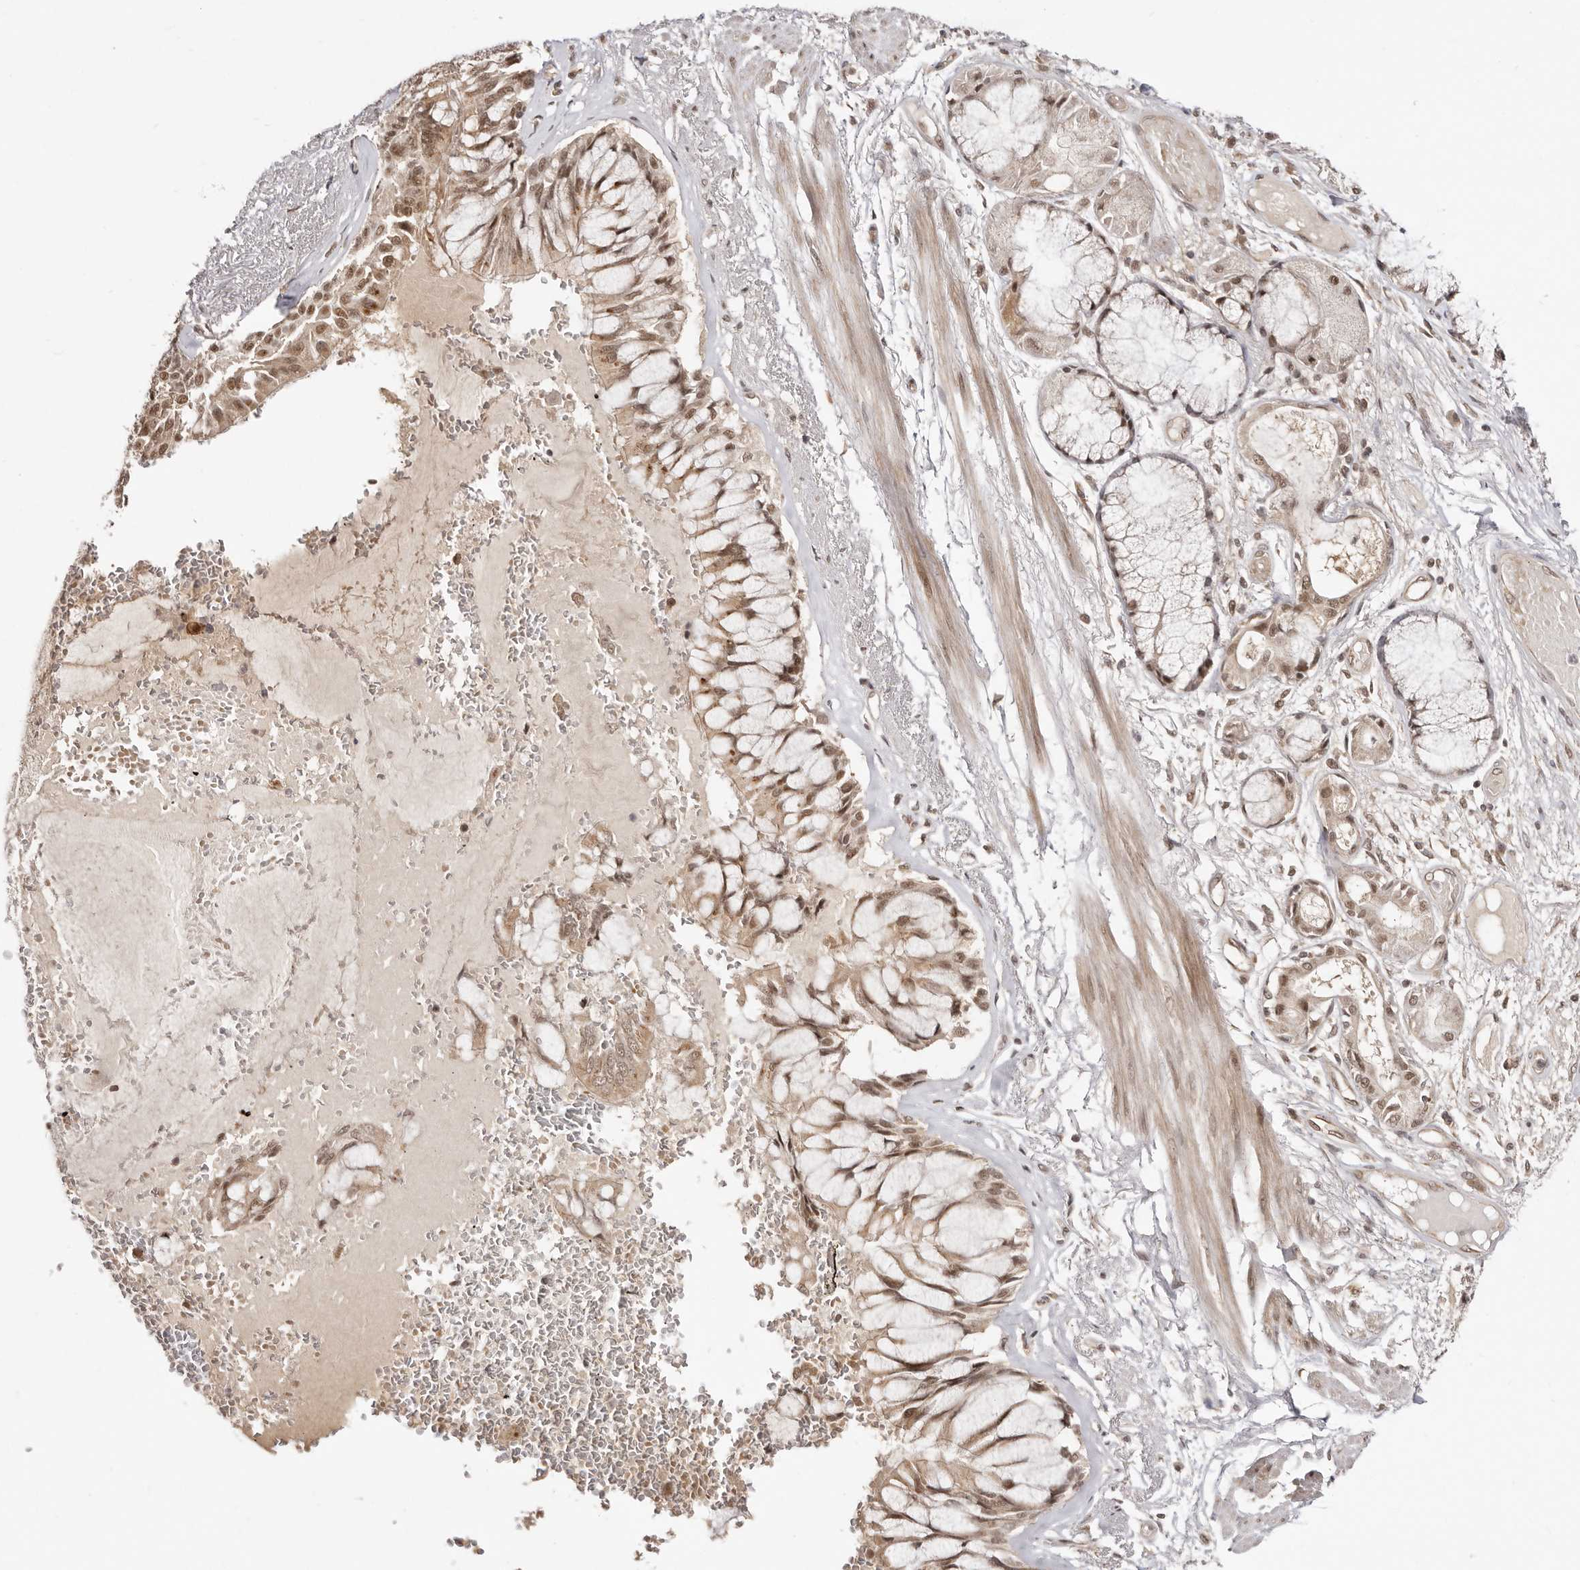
{"staining": {"intensity": "moderate", "quantity": ">75%", "location": "cytoplasmic/membranous,nuclear"}, "tissue": "adipose tissue", "cell_type": "Adipocytes", "image_type": "normal", "snomed": [{"axis": "morphology", "description": "Normal tissue, NOS"}, {"axis": "topography", "description": "Bronchus"}], "caption": "IHC of benign adipose tissue shows medium levels of moderate cytoplasmic/membranous,nuclear staining in about >75% of adipocytes. The staining is performed using DAB (3,3'-diaminobenzidine) brown chromogen to label protein expression. The nuclei are counter-stained blue using hematoxylin.", "gene": "MED8", "patient": {"sex": "male", "age": 66}}